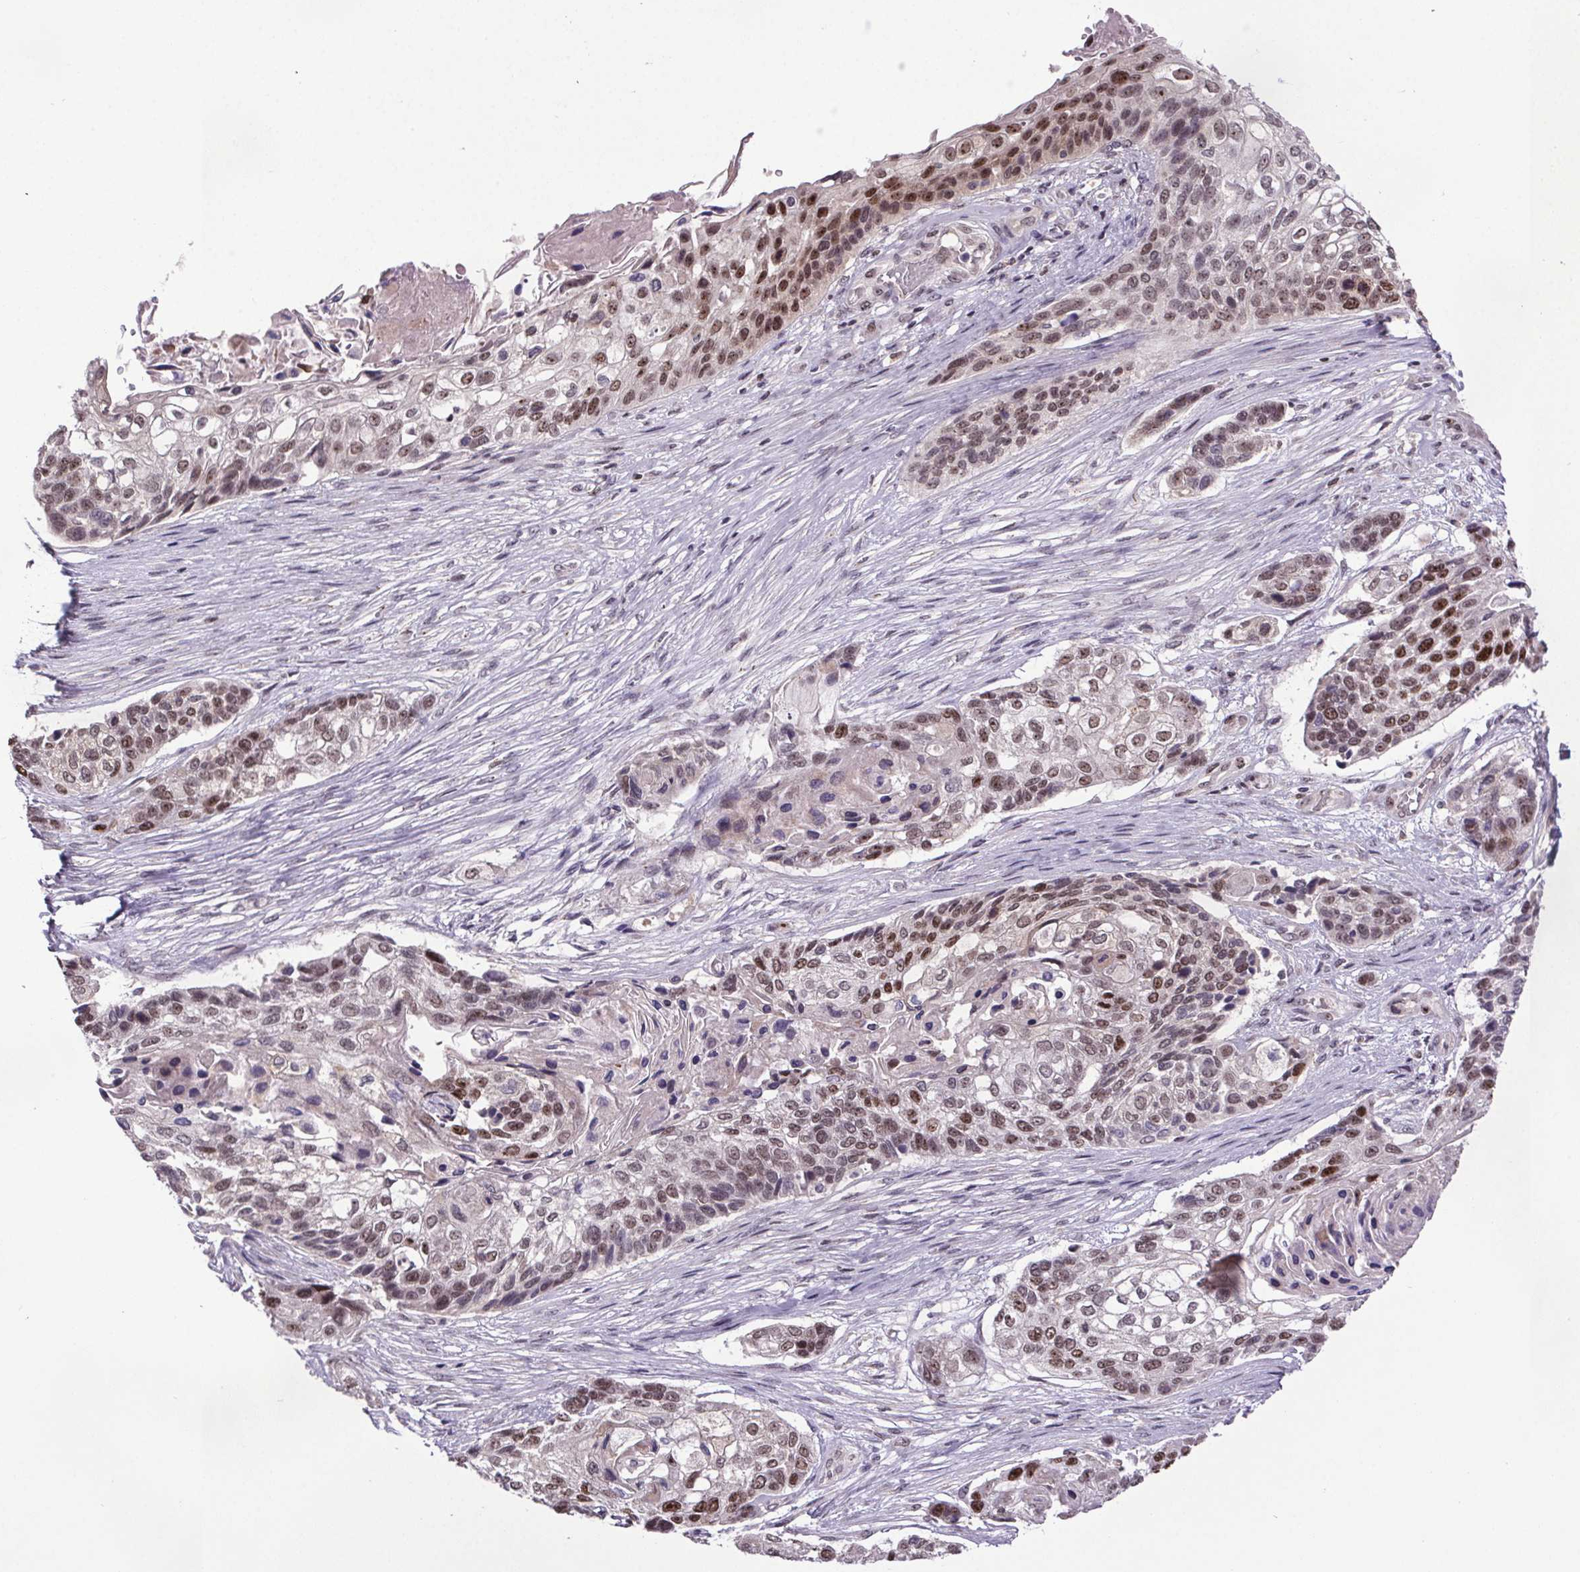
{"staining": {"intensity": "moderate", "quantity": "25%-75%", "location": "nuclear"}, "tissue": "lung cancer", "cell_type": "Tumor cells", "image_type": "cancer", "snomed": [{"axis": "morphology", "description": "Squamous cell carcinoma, NOS"}, {"axis": "topography", "description": "Lung"}], "caption": "Immunohistochemistry (IHC) photomicrograph of neoplastic tissue: squamous cell carcinoma (lung) stained using immunohistochemistry demonstrates medium levels of moderate protein expression localized specifically in the nuclear of tumor cells, appearing as a nuclear brown color.", "gene": "ATMIN", "patient": {"sex": "male", "age": 69}}